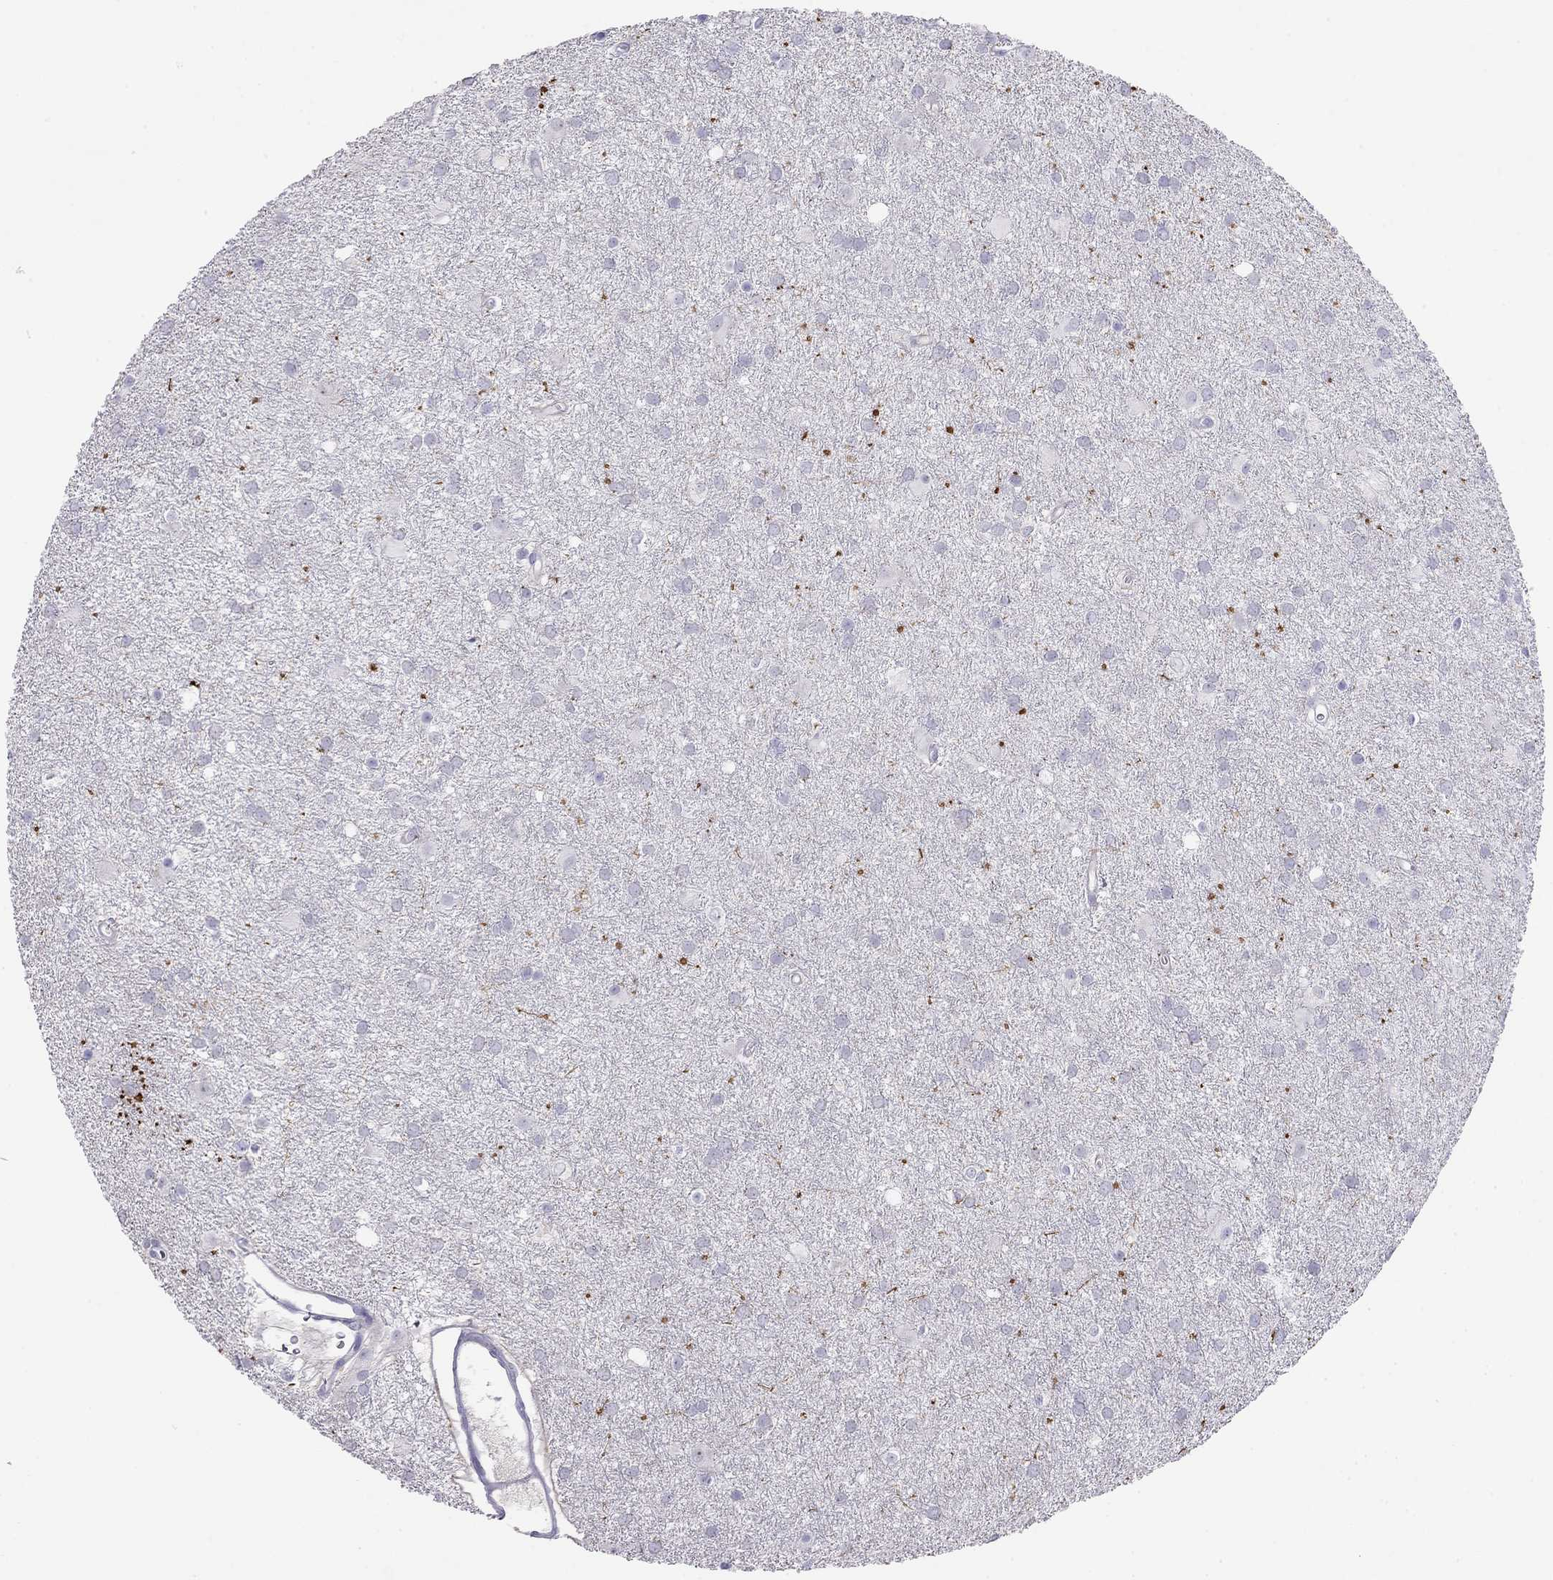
{"staining": {"intensity": "negative", "quantity": "none", "location": "none"}, "tissue": "glioma", "cell_type": "Tumor cells", "image_type": "cancer", "snomed": [{"axis": "morphology", "description": "Glioma, malignant, Low grade"}, {"axis": "topography", "description": "Brain"}], "caption": "This is an immunohistochemistry micrograph of glioma. There is no expression in tumor cells.", "gene": "ODF4", "patient": {"sex": "male", "age": 58}}